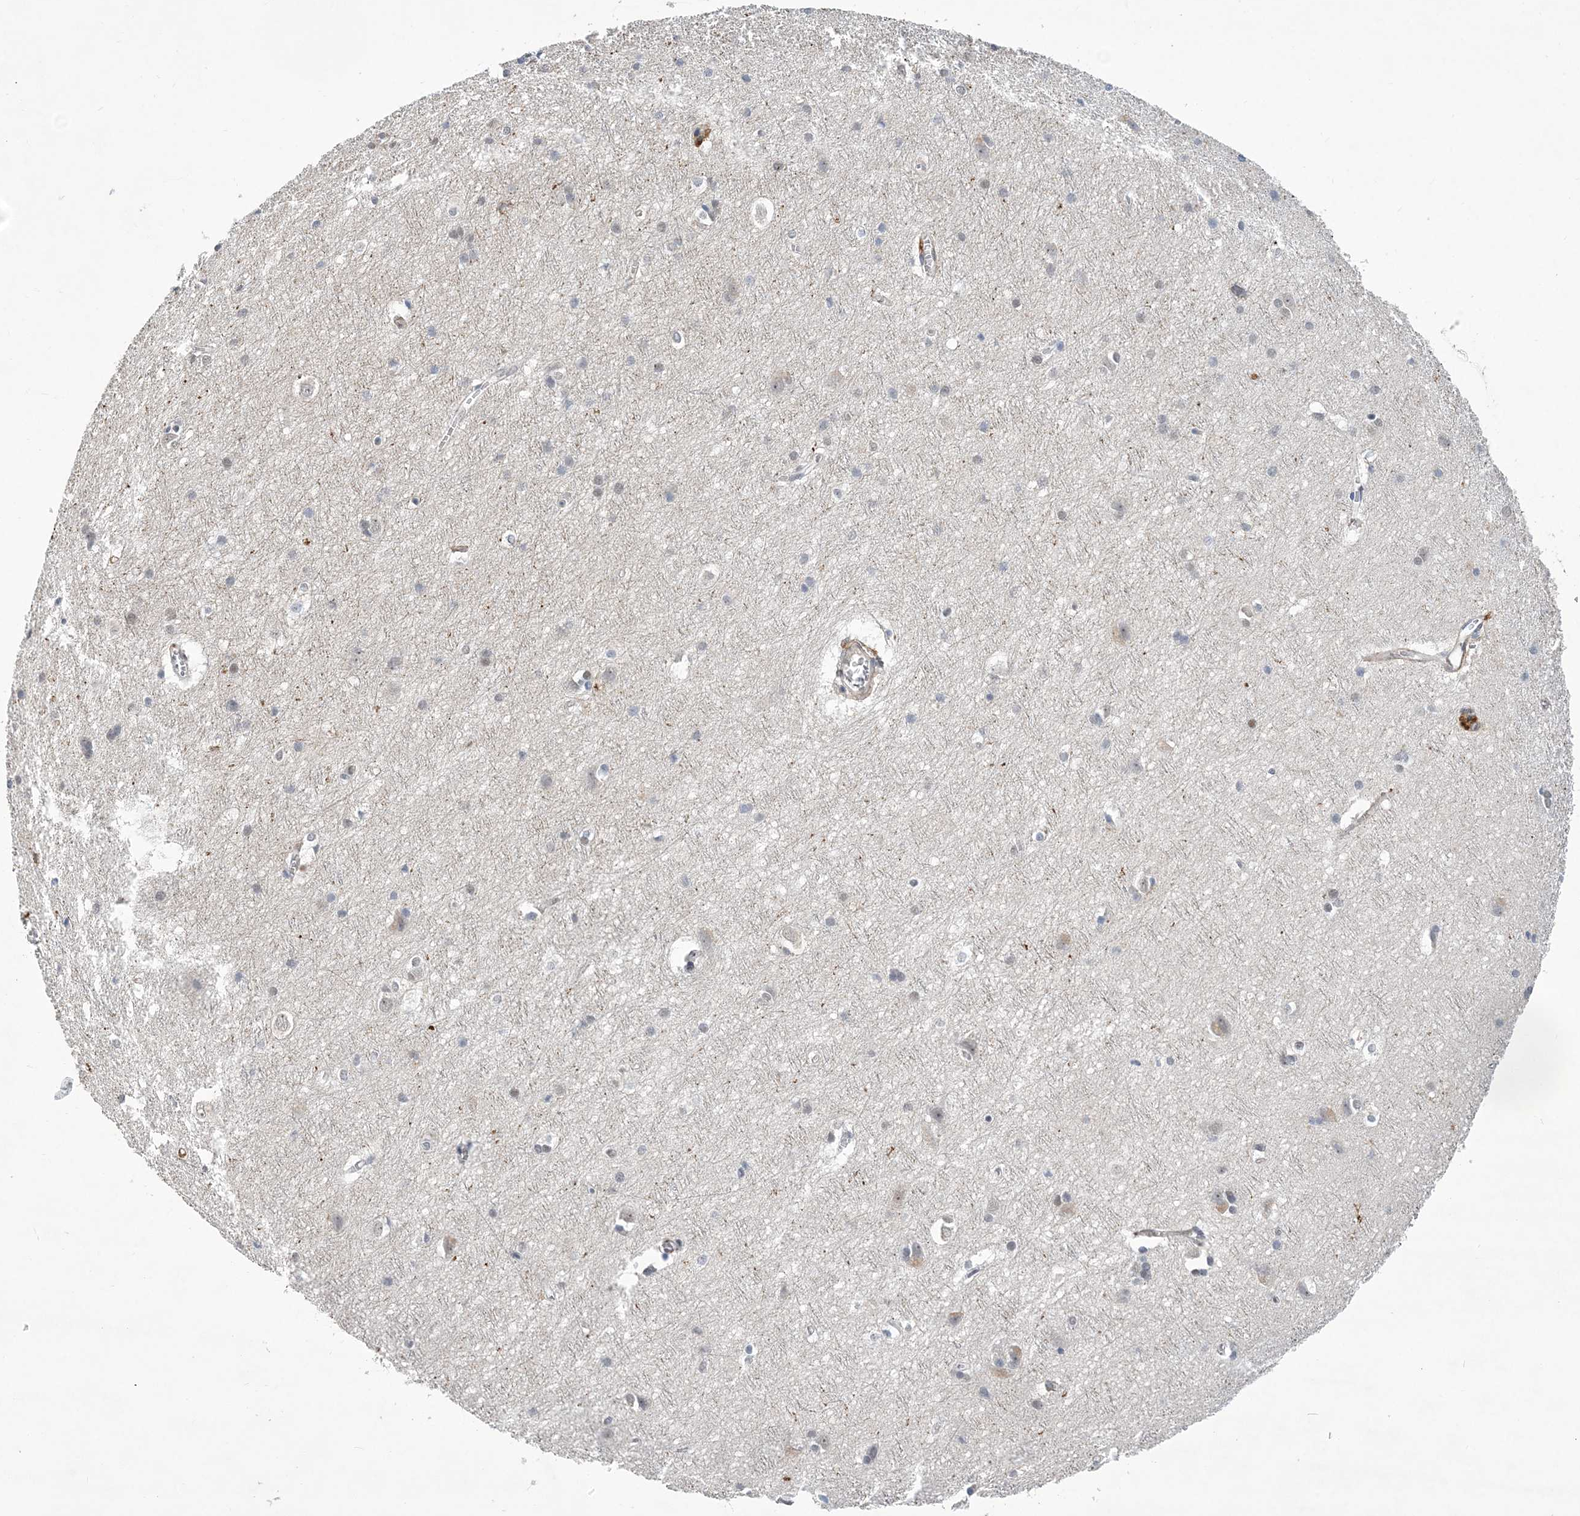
{"staining": {"intensity": "negative", "quantity": "none", "location": "none"}, "tissue": "cerebral cortex", "cell_type": "Endothelial cells", "image_type": "normal", "snomed": [{"axis": "morphology", "description": "Normal tissue, NOS"}, {"axis": "topography", "description": "Cerebral cortex"}], "caption": "The photomicrograph reveals no staining of endothelial cells in benign cerebral cortex.", "gene": "FAM217A", "patient": {"sex": "male", "age": 54}}